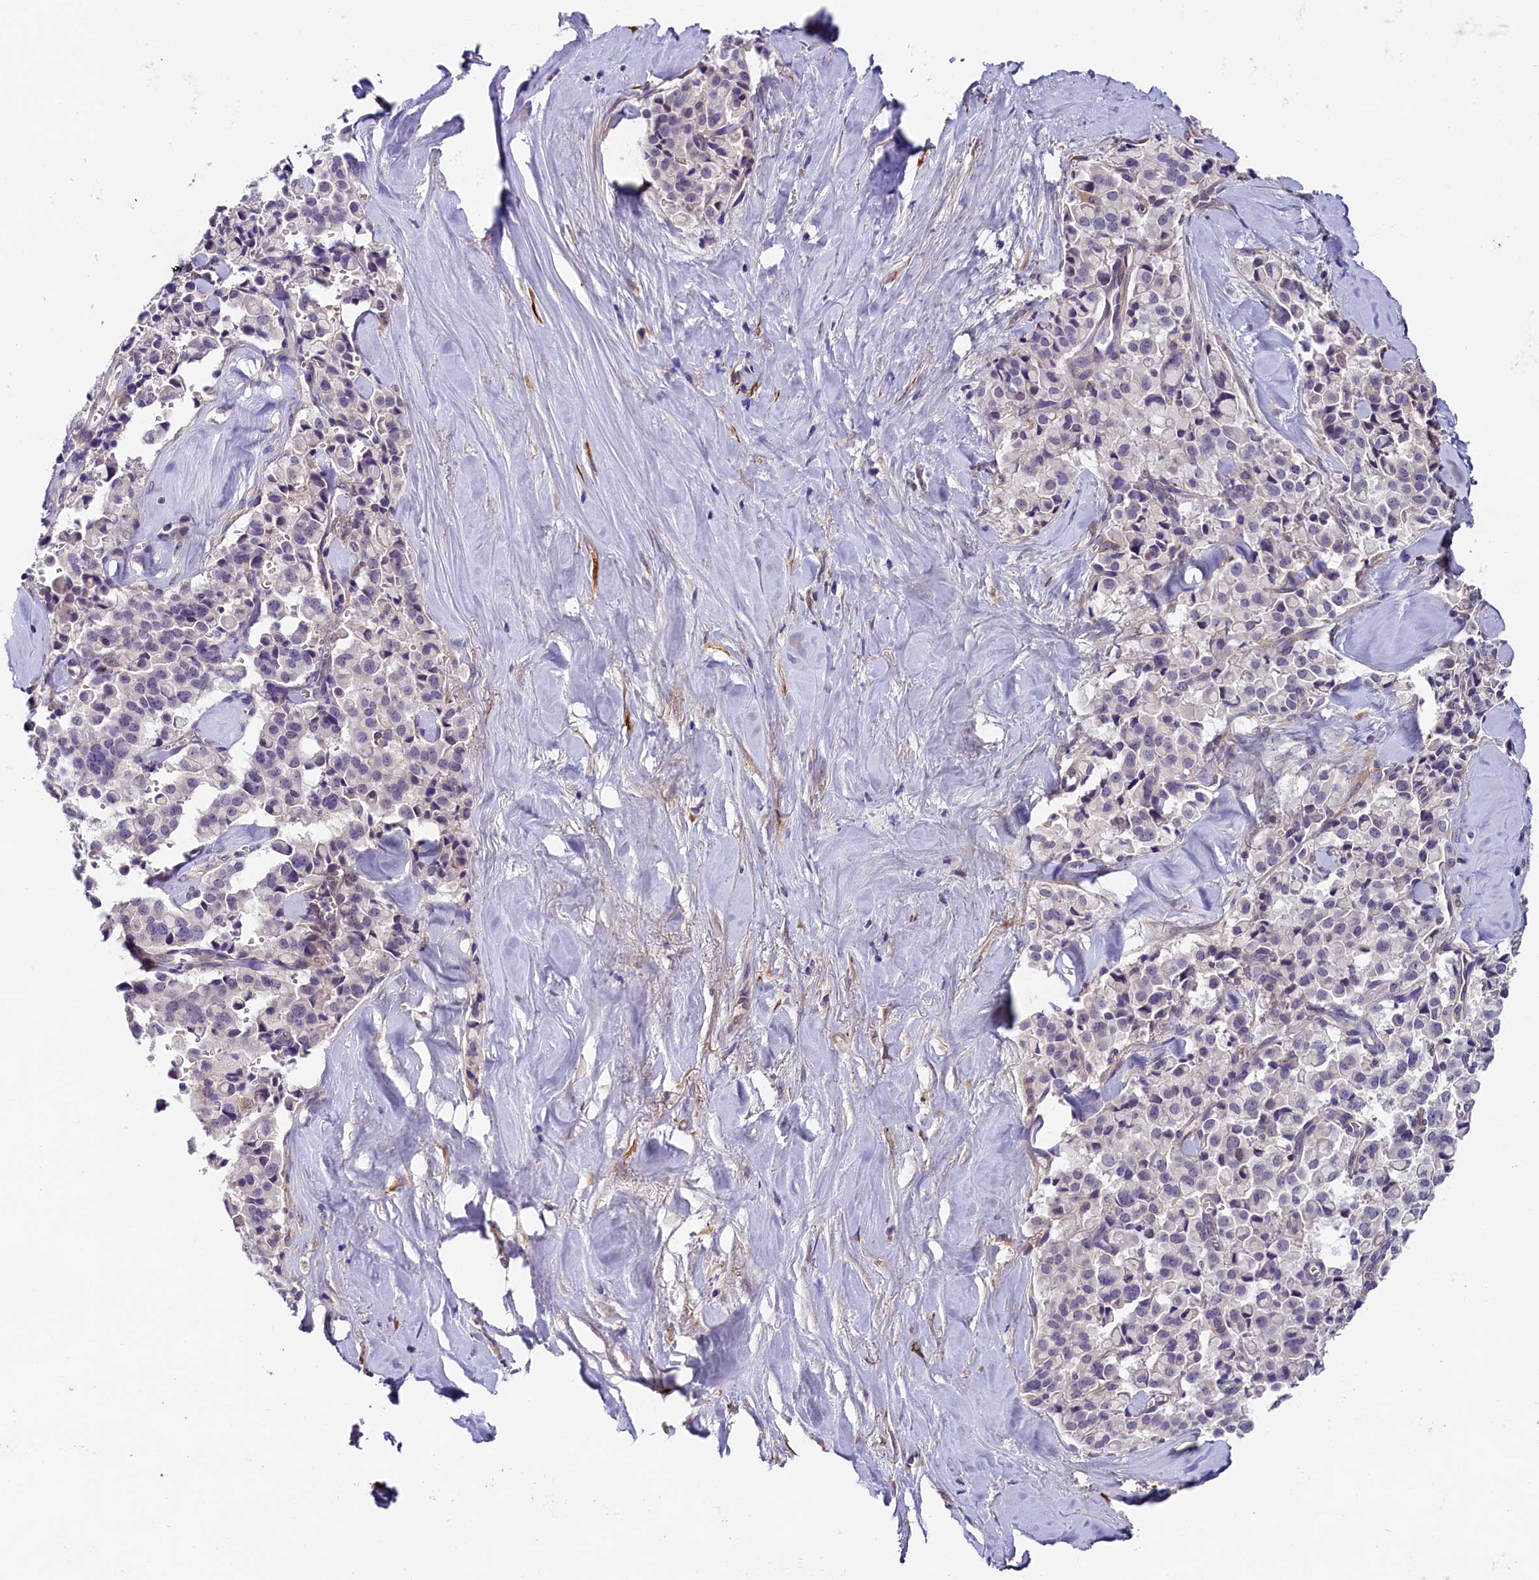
{"staining": {"intensity": "negative", "quantity": "none", "location": "none"}, "tissue": "pancreatic cancer", "cell_type": "Tumor cells", "image_type": "cancer", "snomed": [{"axis": "morphology", "description": "Adenocarcinoma, NOS"}, {"axis": "topography", "description": "Pancreas"}], "caption": "Immunohistochemical staining of human pancreatic adenocarcinoma exhibits no significant staining in tumor cells.", "gene": "OAS3", "patient": {"sex": "male", "age": 65}}